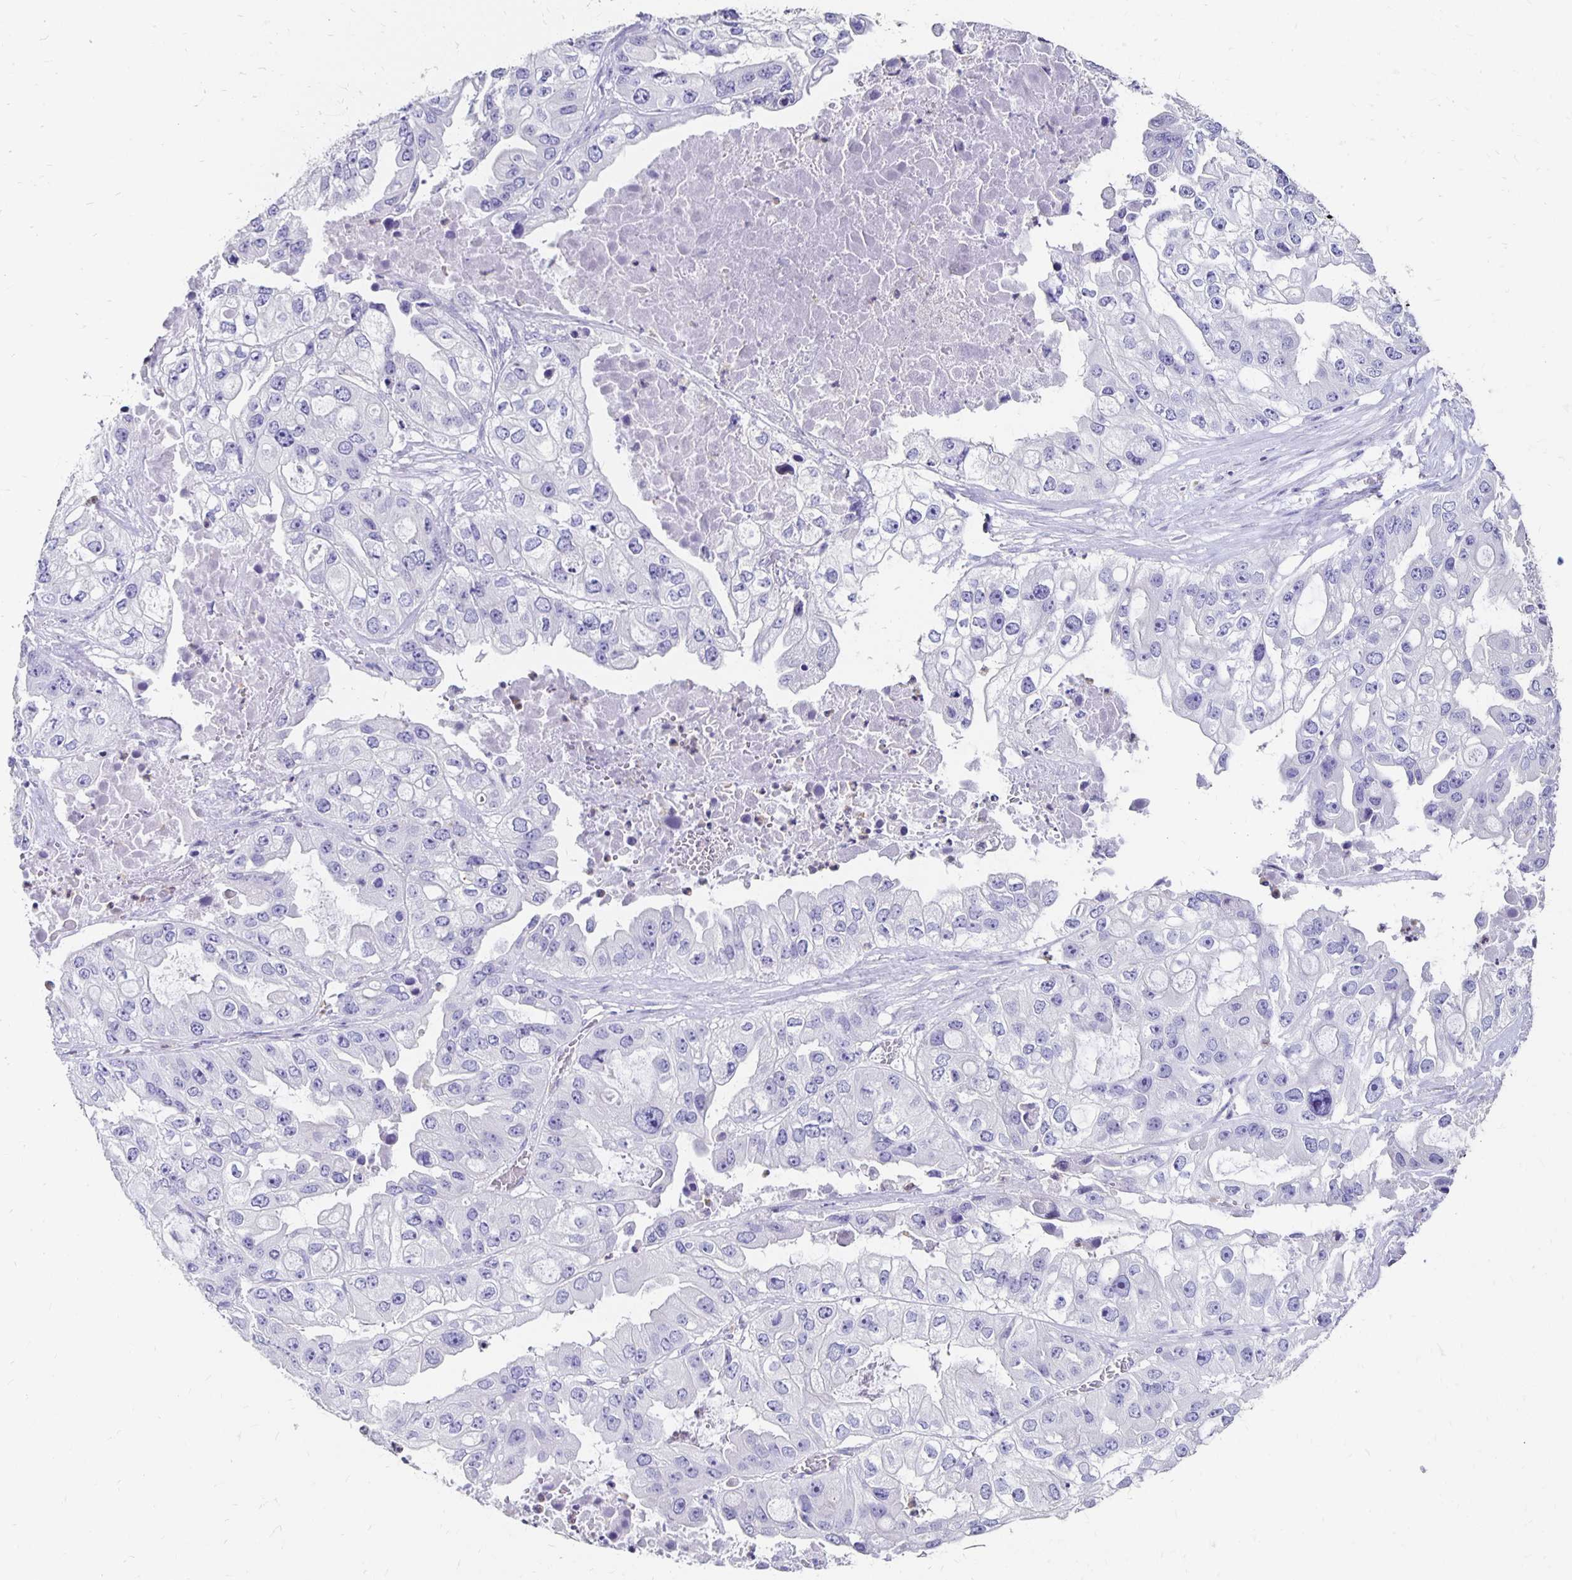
{"staining": {"intensity": "negative", "quantity": "none", "location": "none"}, "tissue": "ovarian cancer", "cell_type": "Tumor cells", "image_type": "cancer", "snomed": [{"axis": "morphology", "description": "Cystadenocarcinoma, serous, NOS"}, {"axis": "topography", "description": "Ovary"}], "caption": "Human ovarian serous cystadenocarcinoma stained for a protein using IHC exhibits no expression in tumor cells.", "gene": "DYNLT4", "patient": {"sex": "female", "age": 56}}